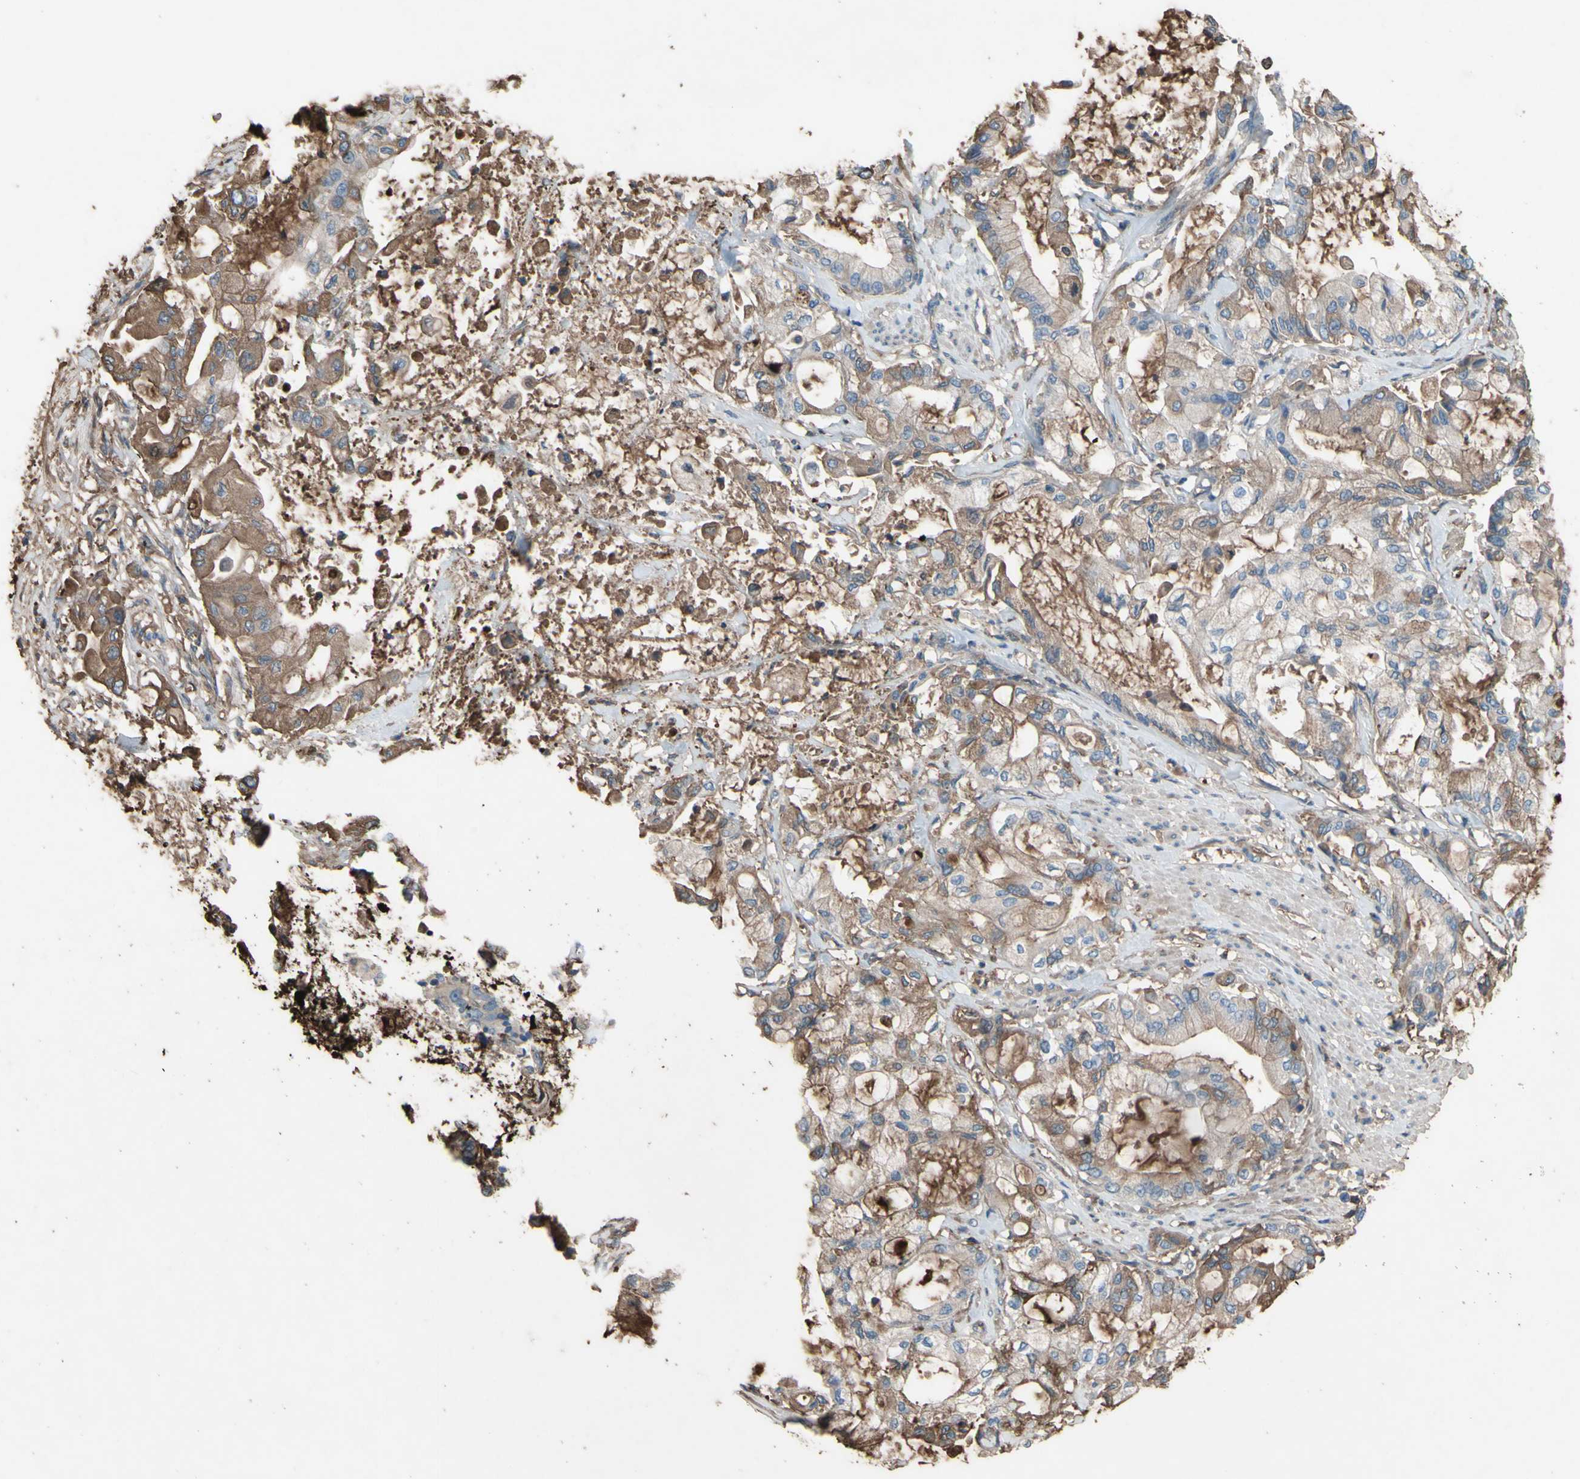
{"staining": {"intensity": "moderate", "quantity": "25%-75%", "location": "cytoplasmic/membranous"}, "tissue": "pancreatic cancer", "cell_type": "Tumor cells", "image_type": "cancer", "snomed": [{"axis": "morphology", "description": "Adenocarcinoma, NOS"}, {"axis": "morphology", "description": "Adenocarcinoma, metastatic, NOS"}, {"axis": "topography", "description": "Lymph node"}, {"axis": "topography", "description": "Pancreas"}, {"axis": "topography", "description": "Duodenum"}], "caption": "A histopathology image of pancreatic adenocarcinoma stained for a protein displays moderate cytoplasmic/membranous brown staining in tumor cells.", "gene": "PTGDS", "patient": {"sex": "female", "age": 64}}